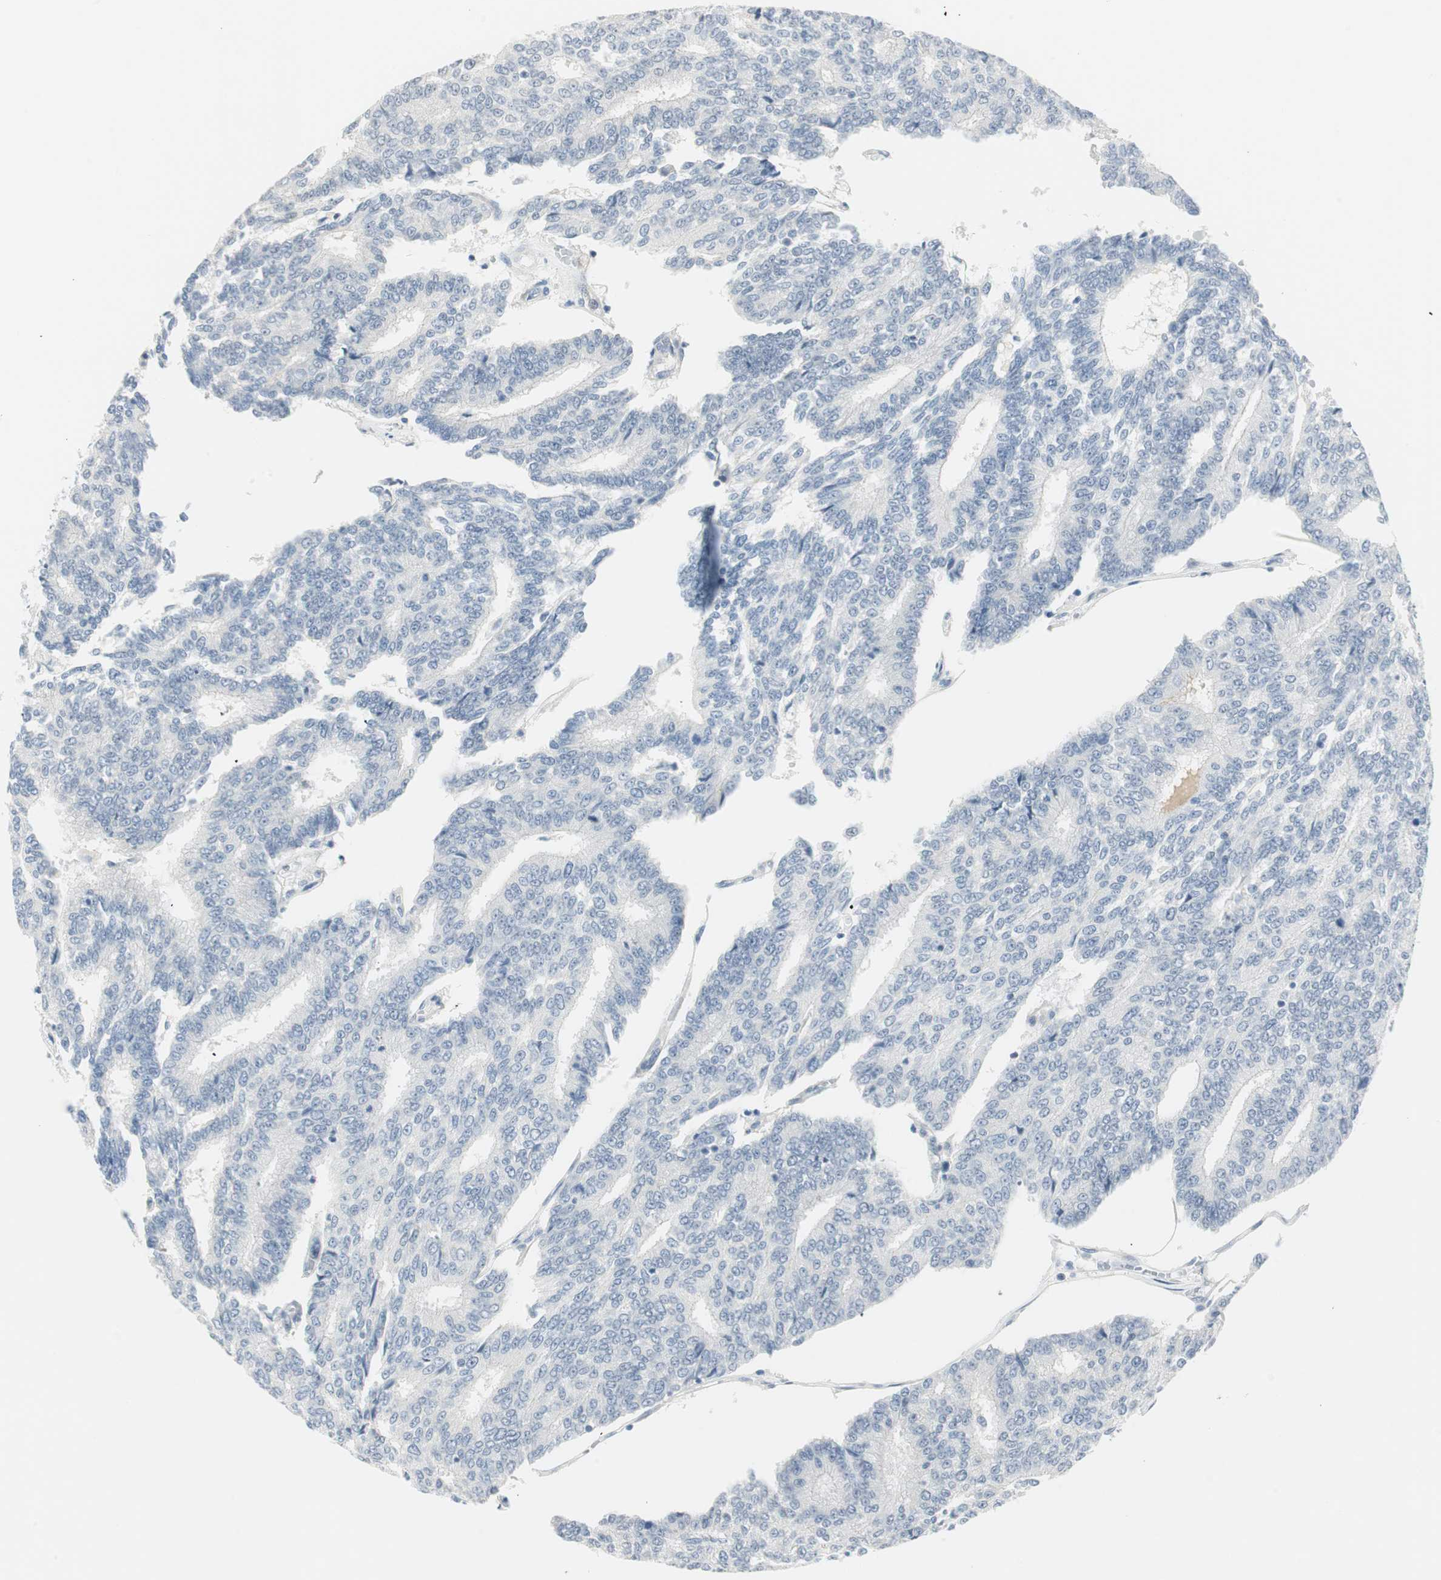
{"staining": {"intensity": "negative", "quantity": "none", "location": "none"}, "tissue": "prostate cancer", "cell_type": "Tumor cells", "image_type": "cancer", "snomed": [{"axis": "morphology", "description": "Adenocarcinoma, High grade"}, {"axis": "topography", "description": "Prostate"}], "caption": "High magnification brightfield microscopy of high-grade adenocarcinoma (prostate) stained with DAB (brown) and counterstained with hematoxylin (blue): tumor cells show no significant staining.", "gene": "MLLT10", "patient": {"sex": "male", "age": 55}}